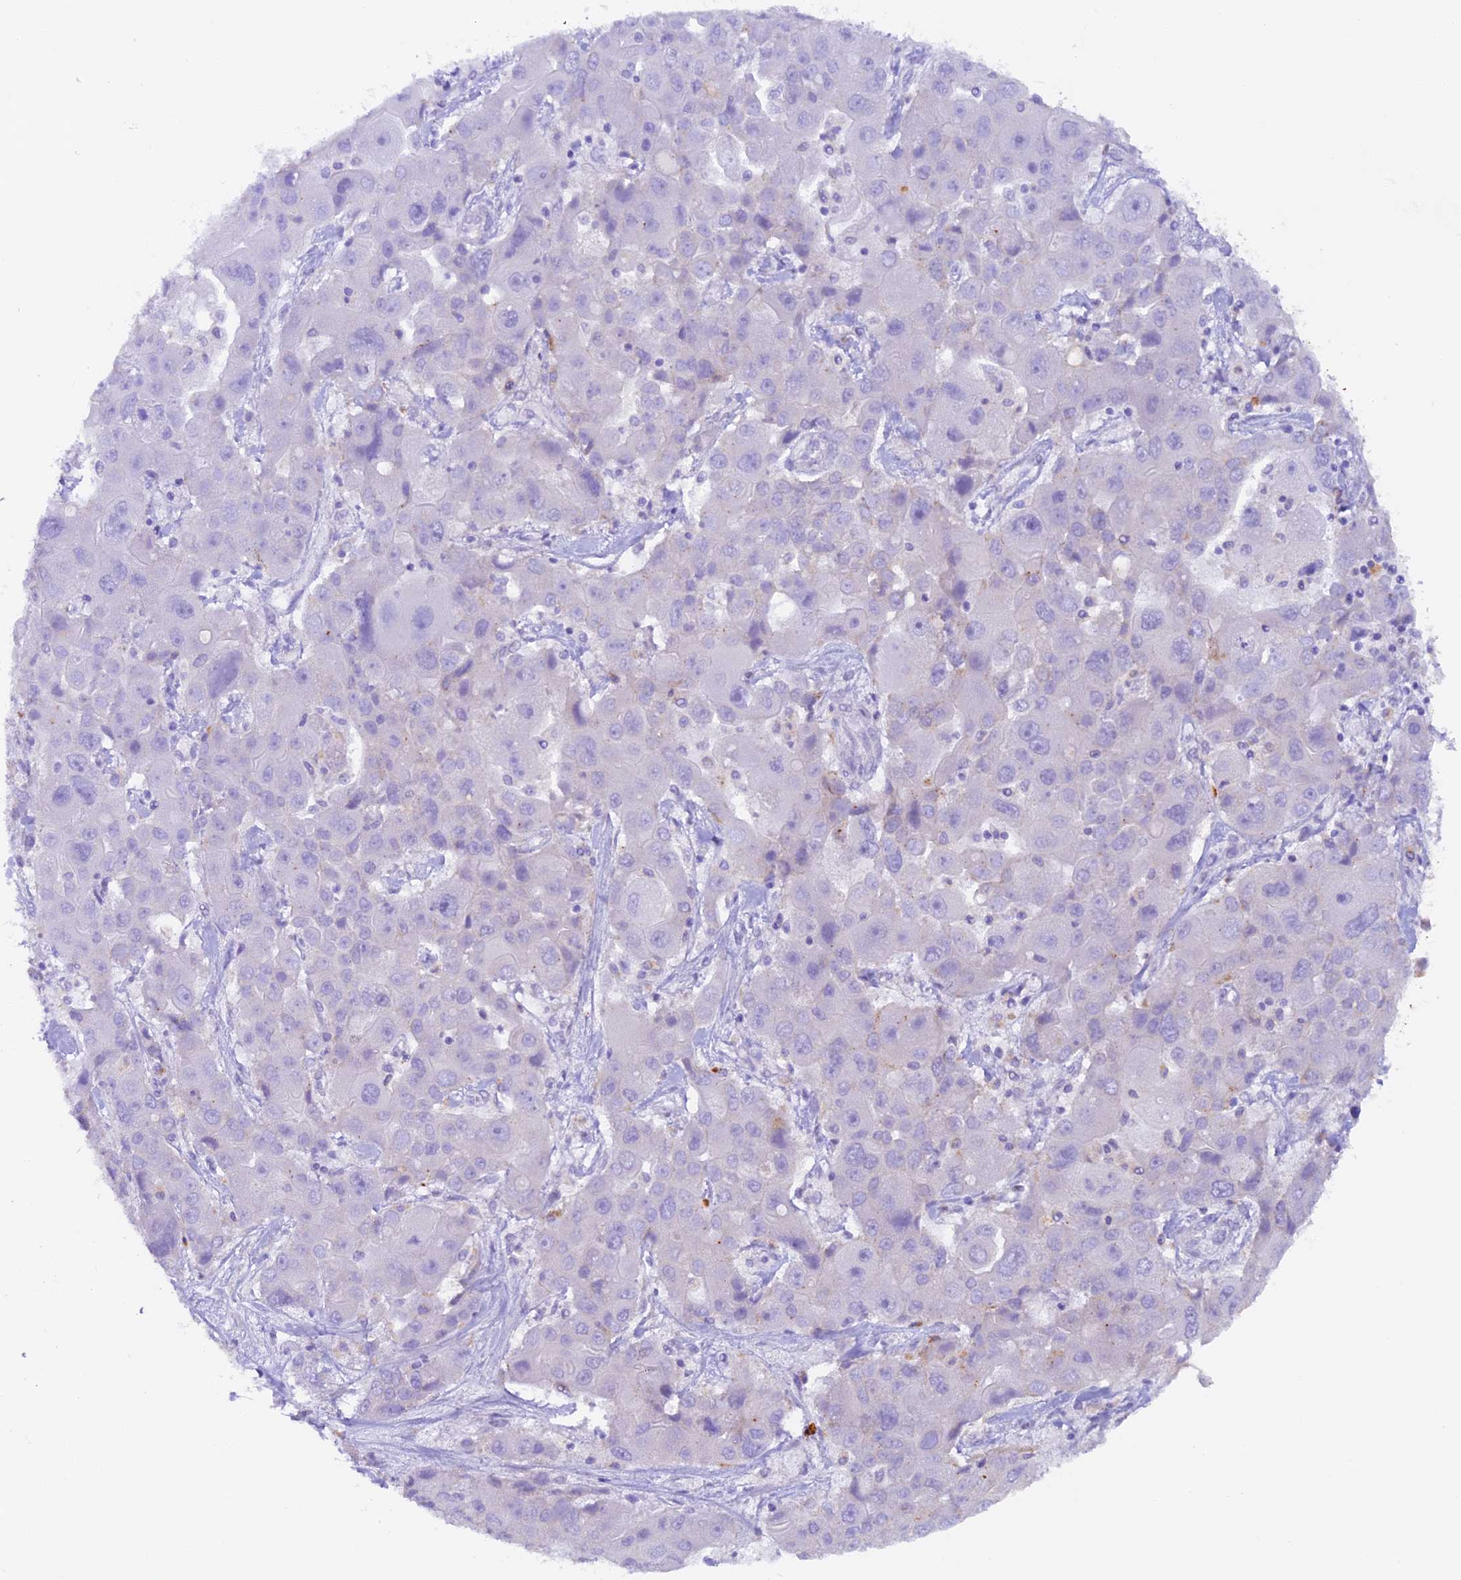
{"staining": {"intensity": "negative", "quantity": "none", "location": "none"}, "tissue": "liver cancer", "cell_type": "Tumor cells", "image_type": "cancer", "snomed": [{"axis": "morphology", "description": "Cholangiocarcinoma"}, {"axis": "topography", "description": "Liver"}], "caption": "Tumor cells show no significant protein staining in liver cancer.", "gene": "NCK2", "patient": {"sex": "male", "age": 67}}